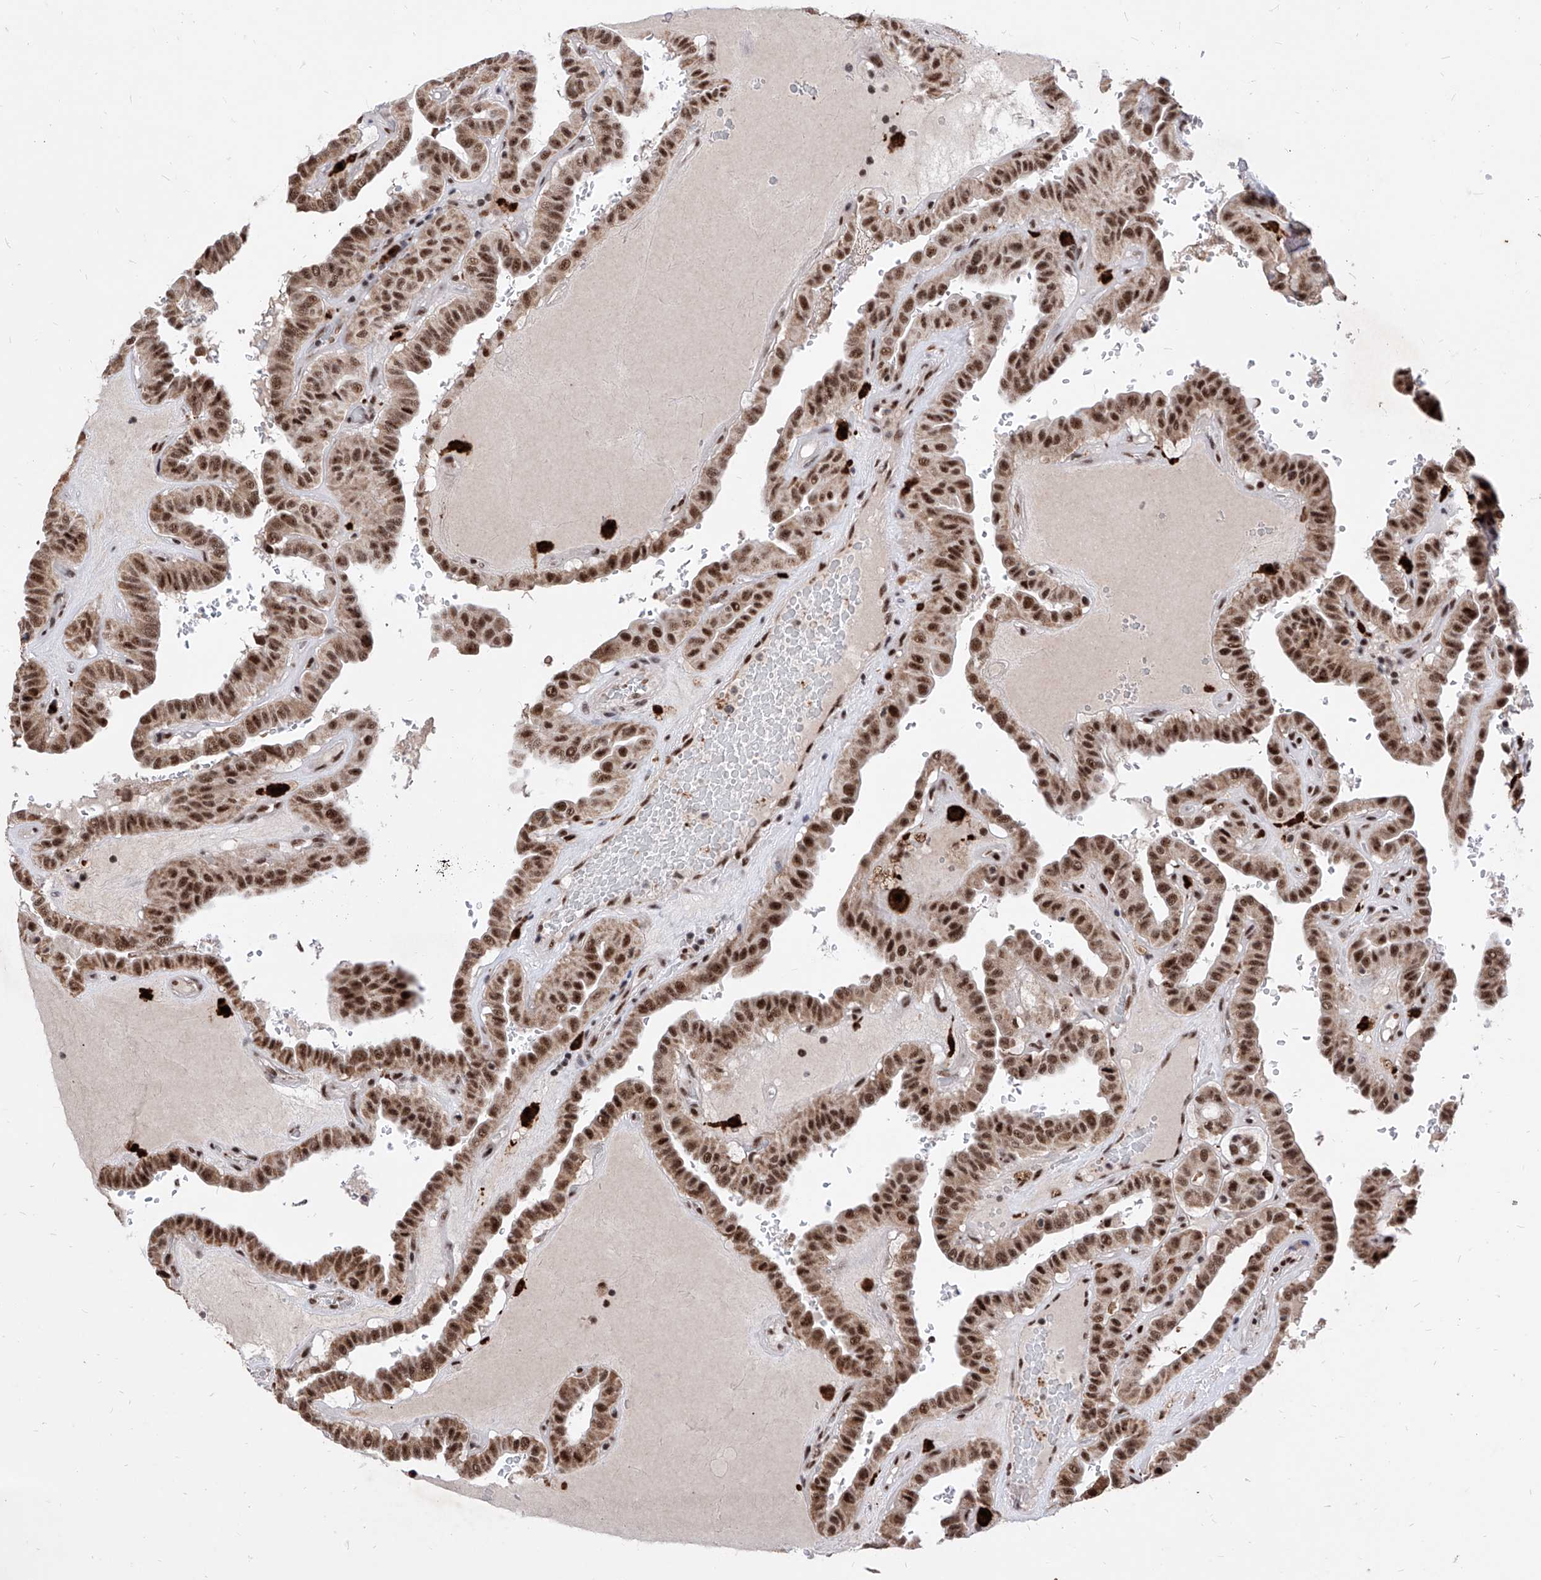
{"staining": {"intensity": "strong", "quantity": ">75%", "location": "cytoplasmic/membranous,nuclear"}, "tissue": "thyroid cancer", "cell_type": "Tumor cells", "image_type": "cancer", "snomed": [{"axis": "morphology", "description": "Papillary adenocarcinoma, NOS"}, {"axis": "topography", "description": "Thyroid gland"}], "caption": "IHC staining of thyroid papillary adenocarcinoma, which displays high levels of strong cytoplasmic/membranous and nuclear expression in about >75% of tumor cells indicating strong cytoplasmic/membranous and nuclear protein positivity. The staining was performed using DAB (brown) for protein detection and nuclei were counterstained in hematoxylin (blue).", "gene": "PHF5A", "patient": {"sex": "male", "age": 77}}